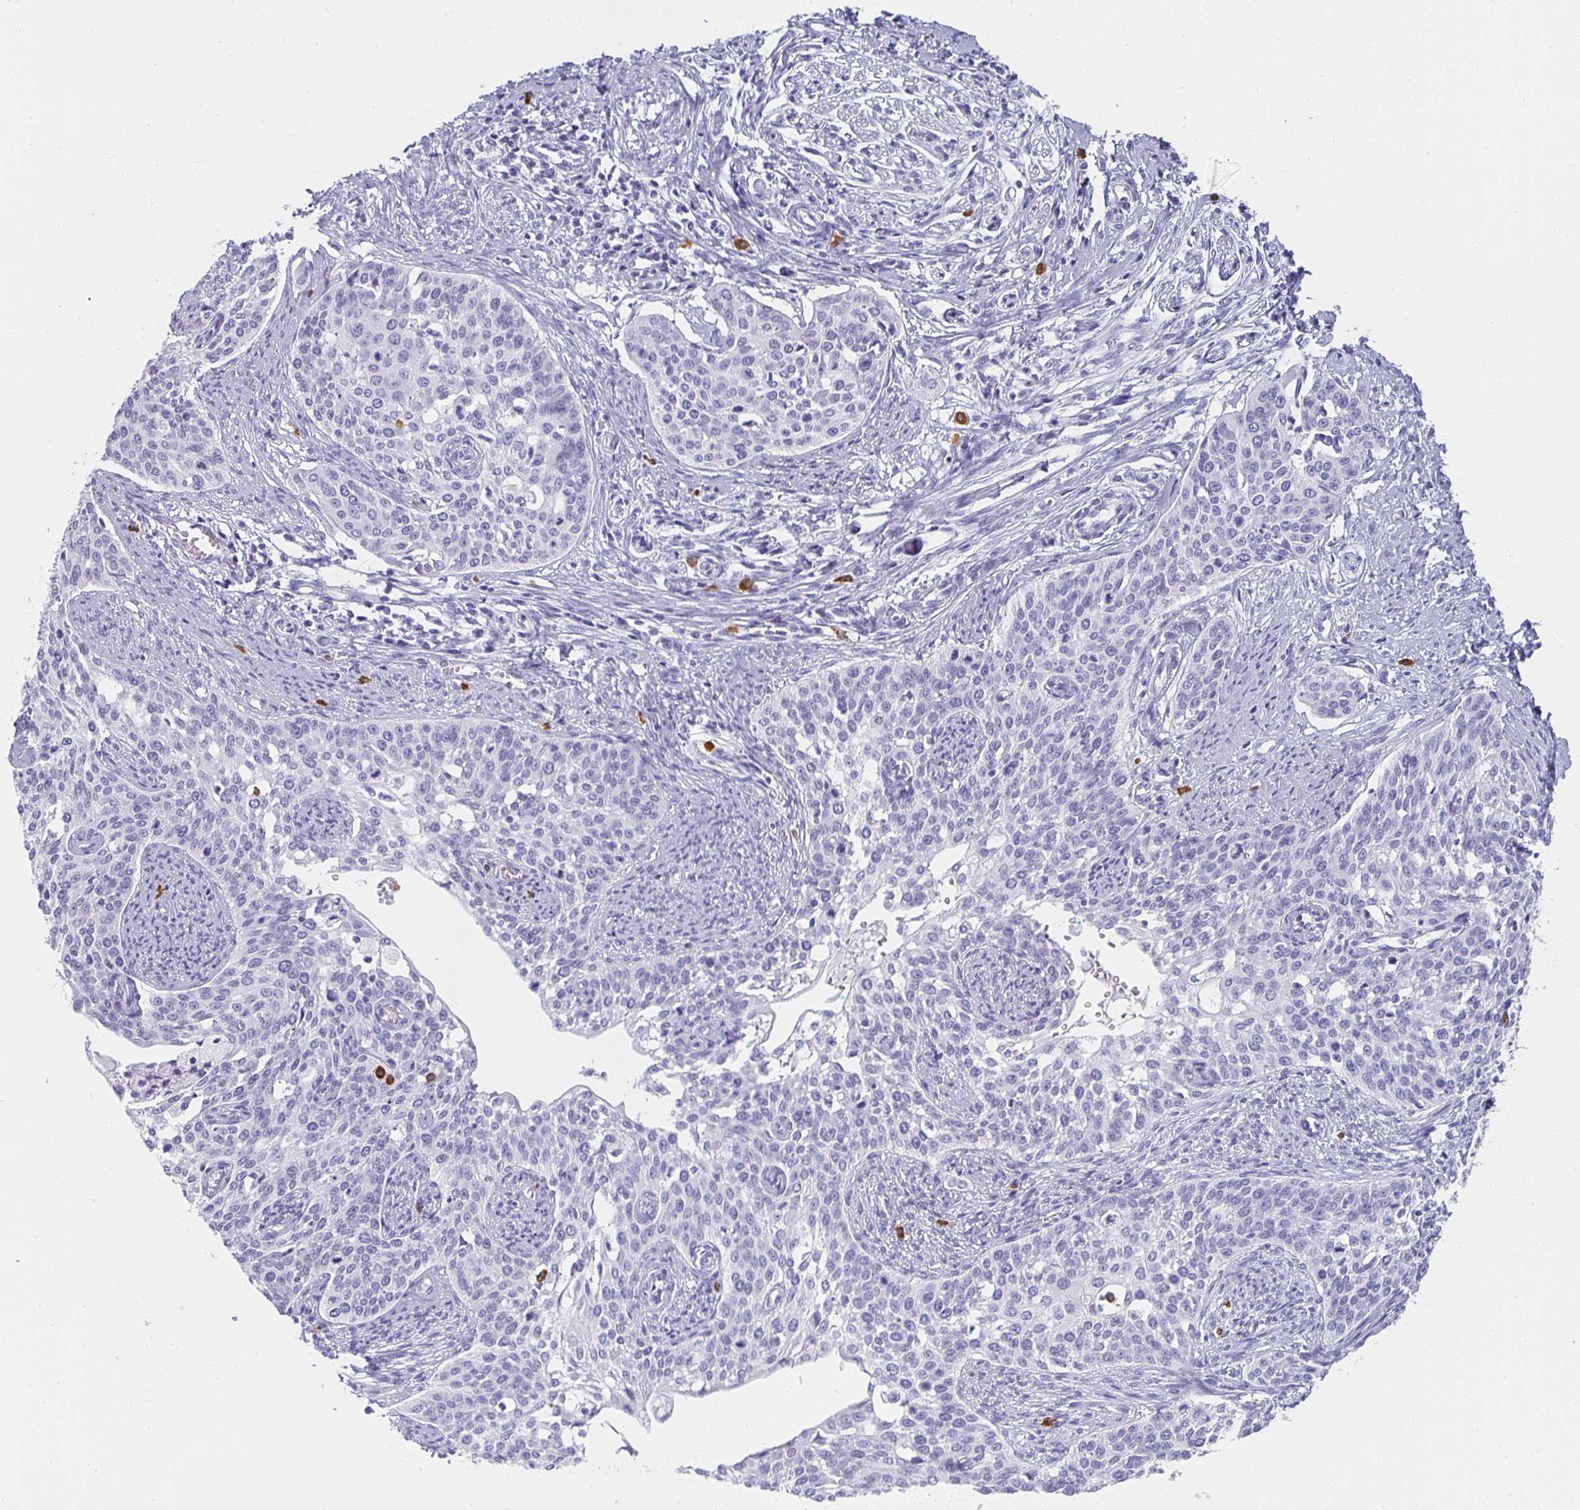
{"staining": {"intensity": "negative", "quantity": "none", "location": "none"}, "tissue": "cervical cancer", "cell_type": "Tumor cells", "image_type": "cancer", "snomed": [{"axis": "morphology", "description": "Squamous cell carcinoma, NOS"}, {"axis": "topography", "description": "Cervix"}], "caption": "Tumor cells show no significant protein positivity in cervical squamous cell carcinoma.", "gene": "TPSD1", "patient": {"sex": "female", "age": 44}}